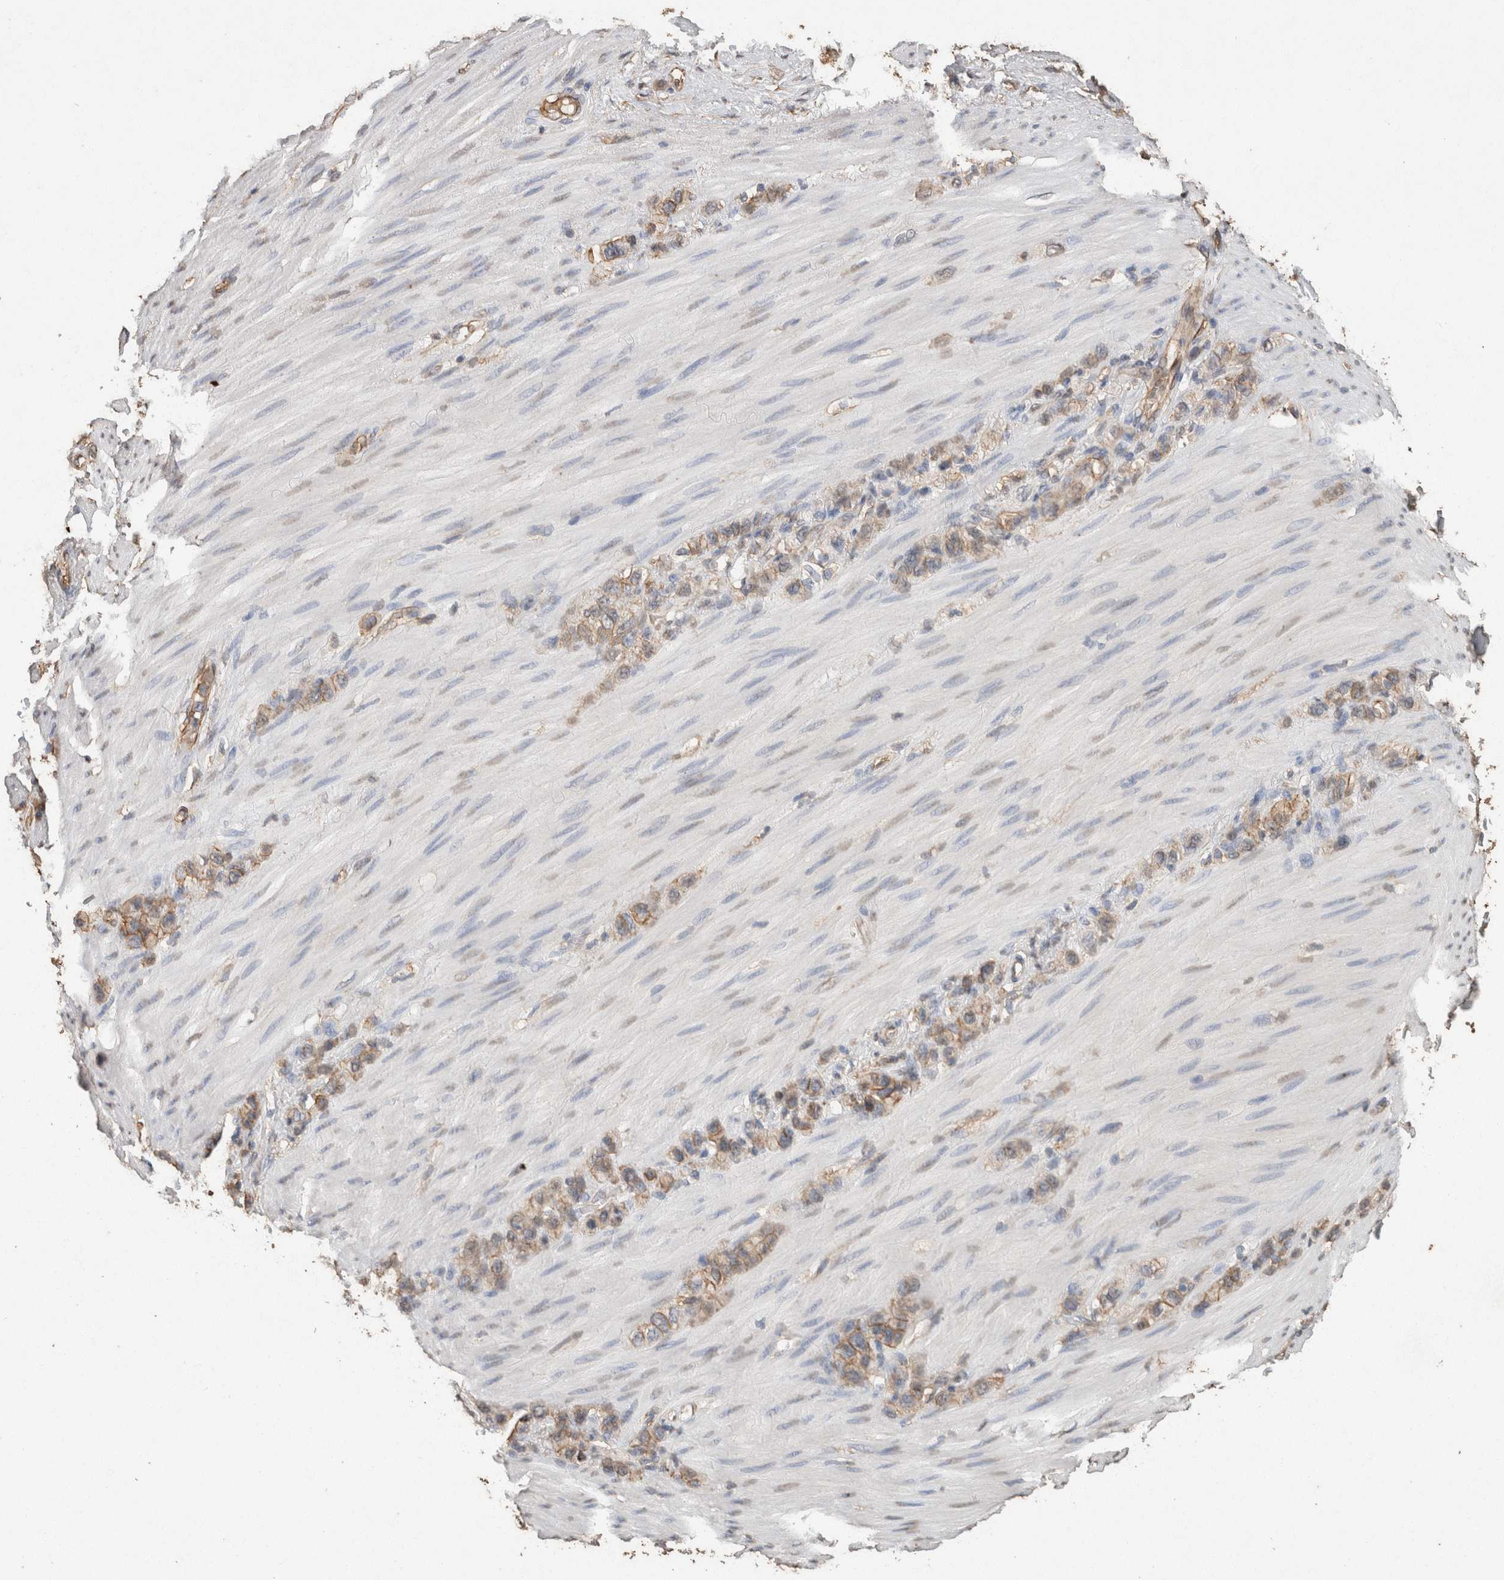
{"staining": {"intensity": "weak", "quantity": ">75%", "location": "cytoplasmic/membranous"}, "tissue": "stomach cancer", "cell_type": "Tumor cells", "image_type": "cancer", "snomed": [{"axis": "morphology", "description": "Adenocarcinoma, NOS"}, {"axis": "morphology", "description": "Adenocarcinoma, High grade"}, {"axis": "topography", "description": "Stomach, upper"}, {"axis": "topography", "description": "Stomach, lower"}], "caption": "Immunohistochemical staining of stomach adenocarcinoma demonstrates low levels of weak cytoplasmic/membranous protein positivity in about >75% of tumor cells.", "gene": "S100A10", "patient": {"sex": "female", "age": 65}}